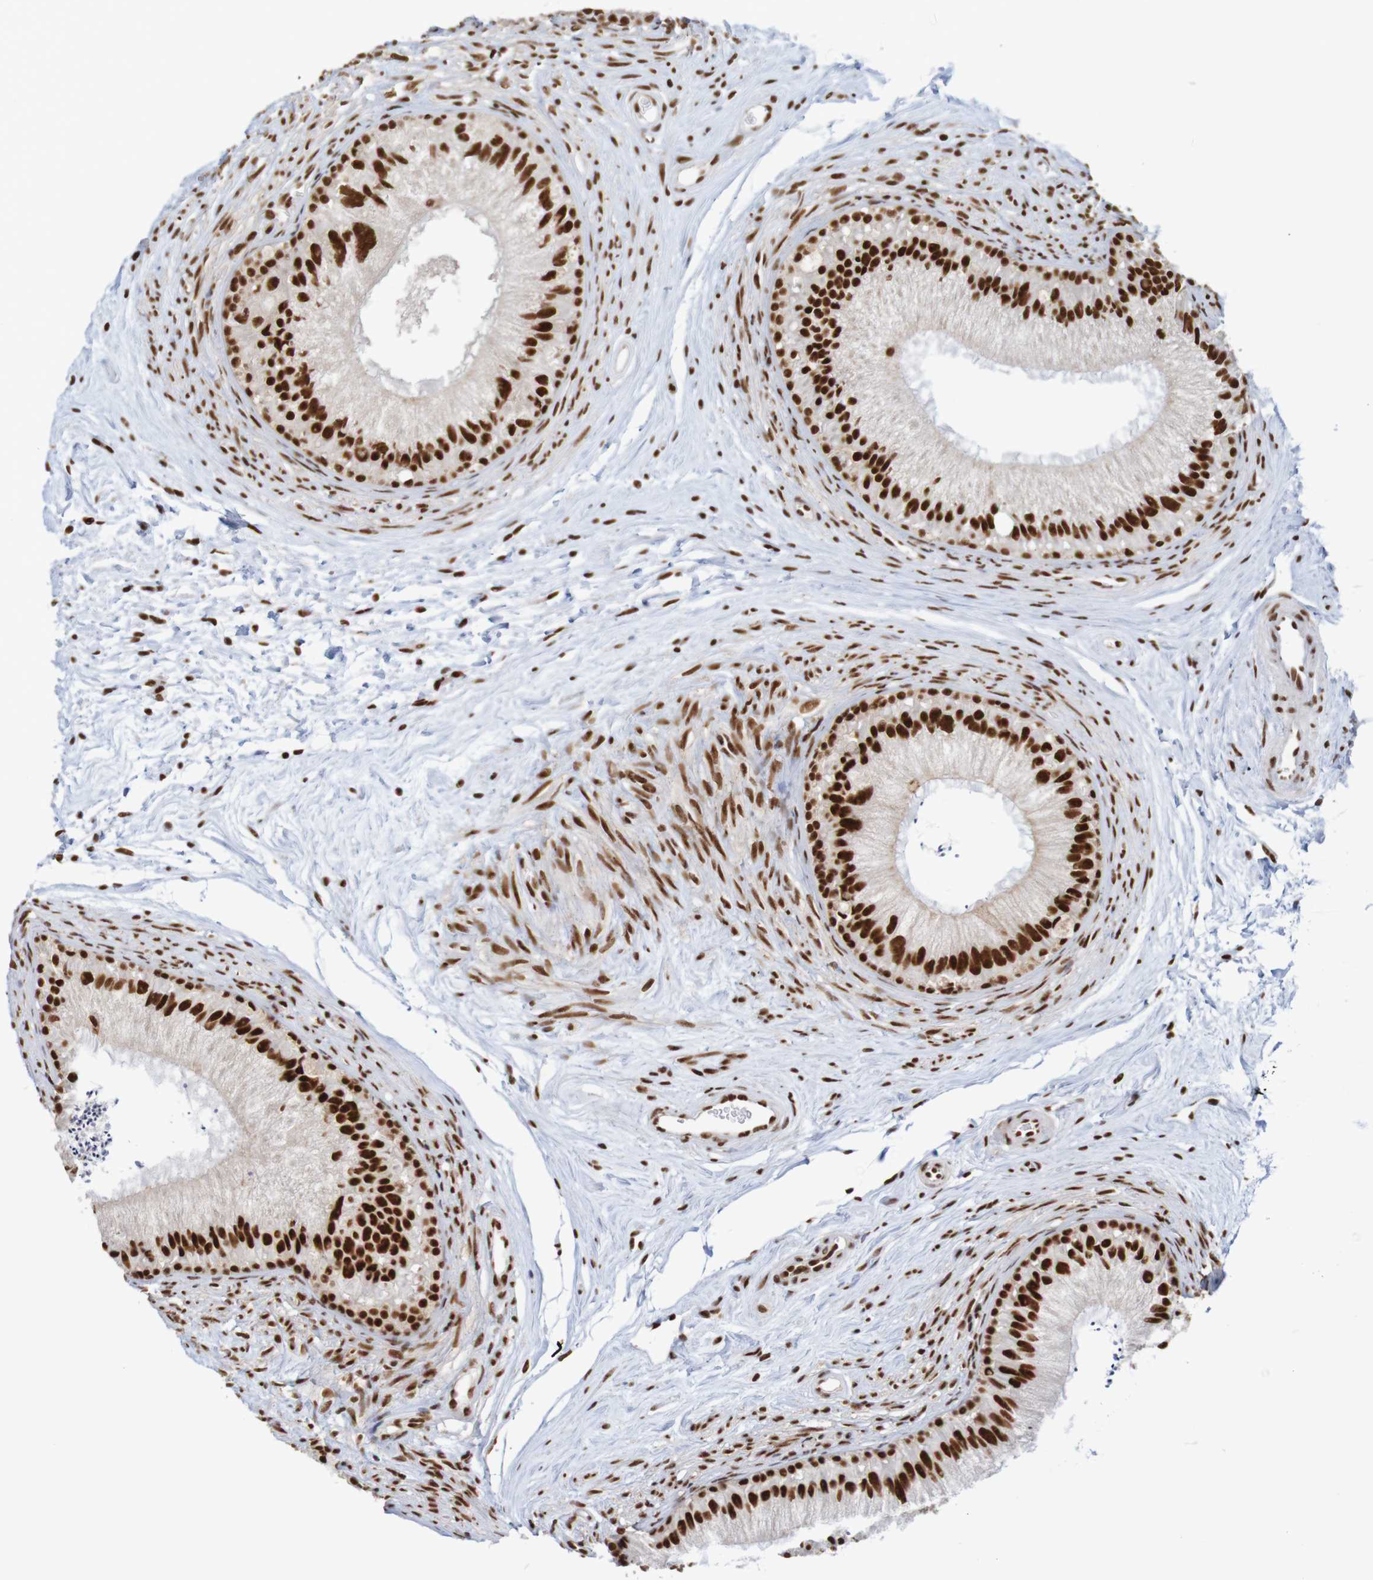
{"staining": {"intensity": "strong", "quantity": ">75%", "location": "nuclear"}, "tissue": "epididymis", "cell_type": "Glandular cells", "image_type": "normal", "snomed": [{"axis": "morphology", "description": "Normal tissue, NOS"}, {"axis": "topography", "description": "Epididymis"}], "caption": "Protein expression analysis of normal epididymis demonstrates strong nuclear staining in approximately >75% of glandular cells.", "gene": "THRAP3", "patient": {"sex": "male", "age": 56}}